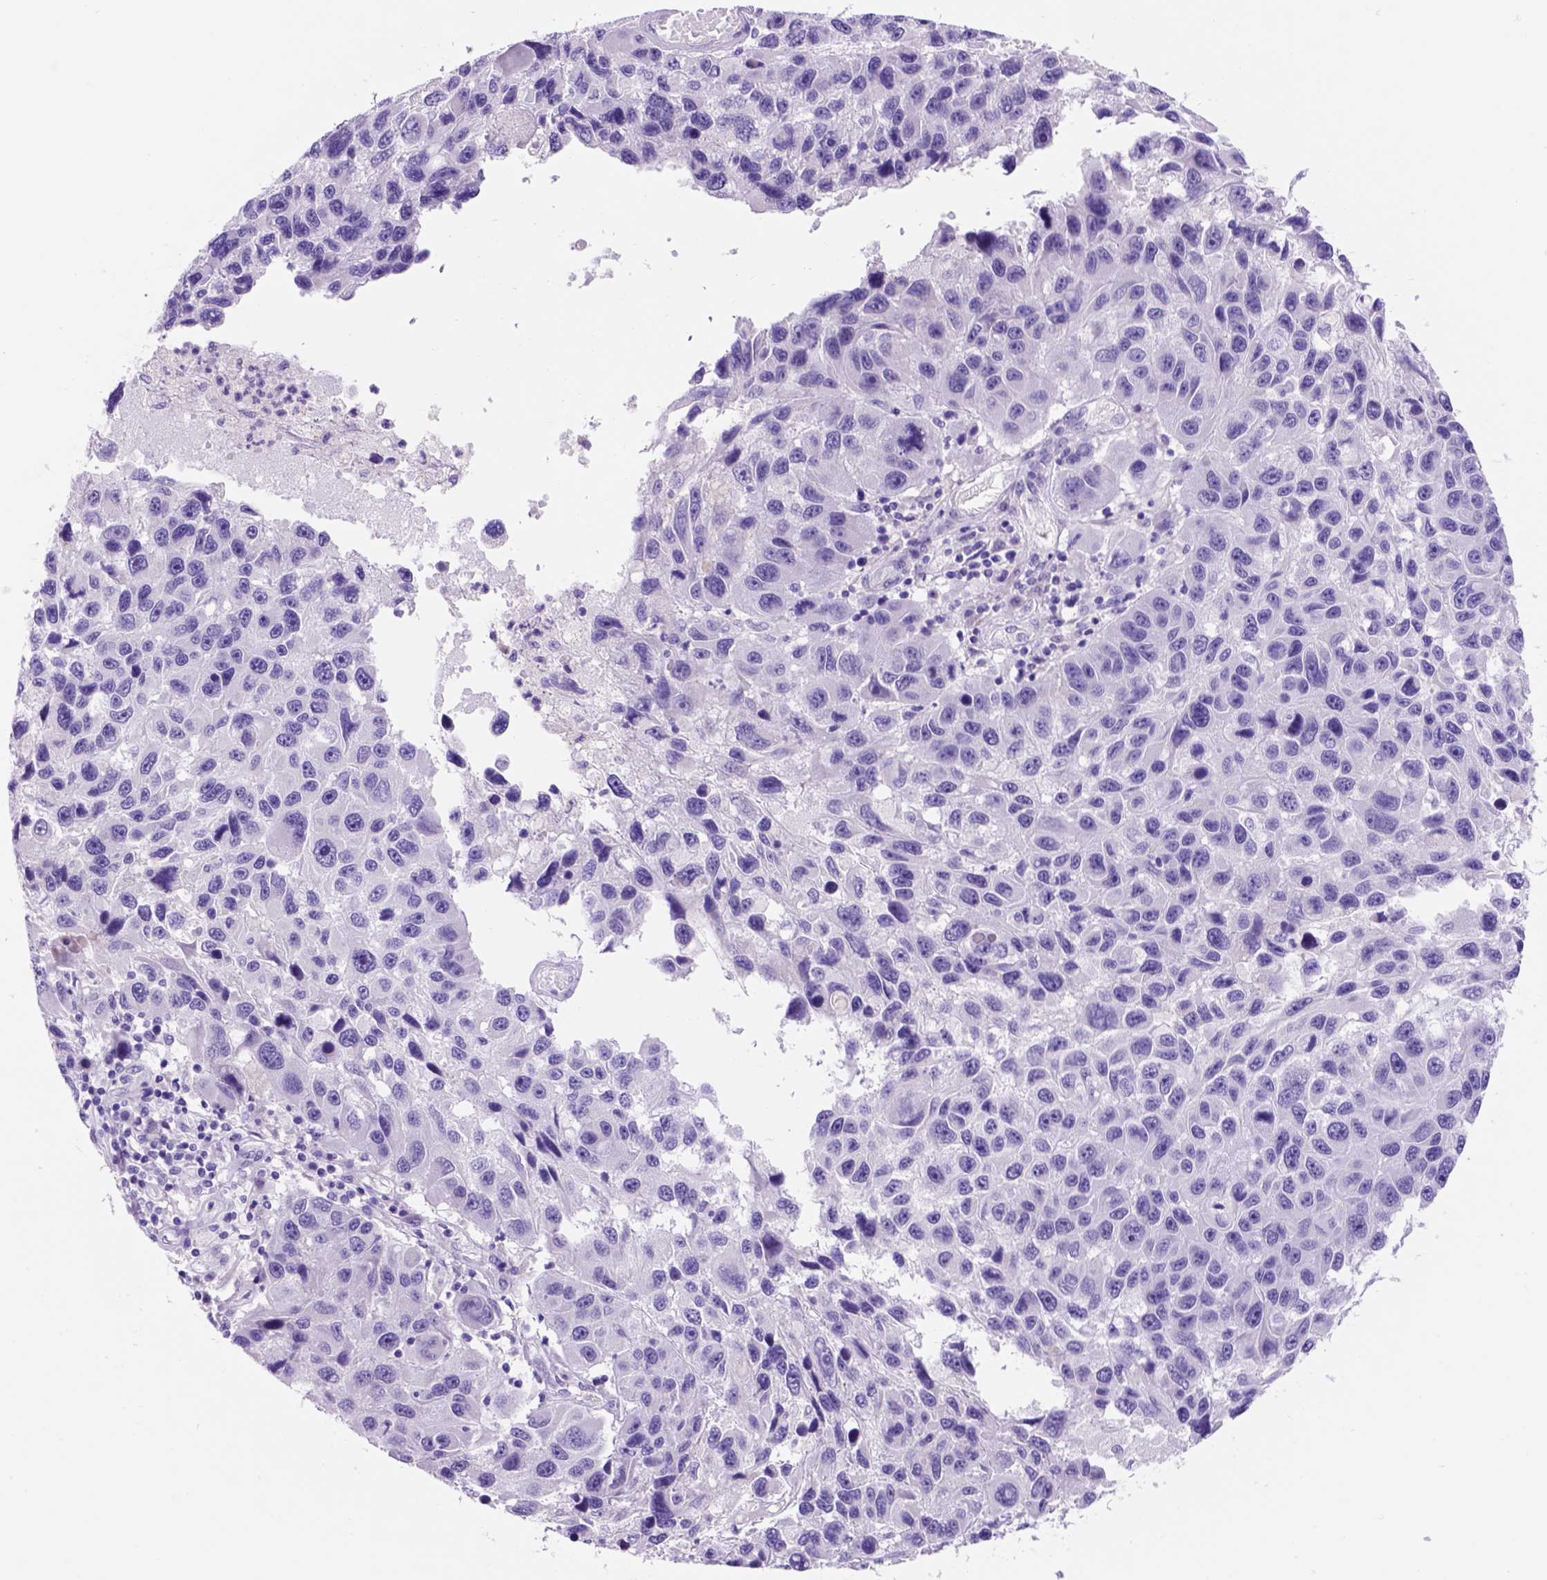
{"staining": {"intensity": "negative", "quantity": "none", "location": "none"}, "tissue": "melanoma", "cell_type": "Tumor cells", "image_type": "cancer", "snomed": [{"axis": "morphology", "description": "Malignant melanoma, NOS"}, {"axis": "topography", "description": "Skin"}], "caption": "A histopathology image of human melanoma is negative for staining in tumor cells.", "gene": "EGFR", "patient": {"sex": "male", "age": 53}}